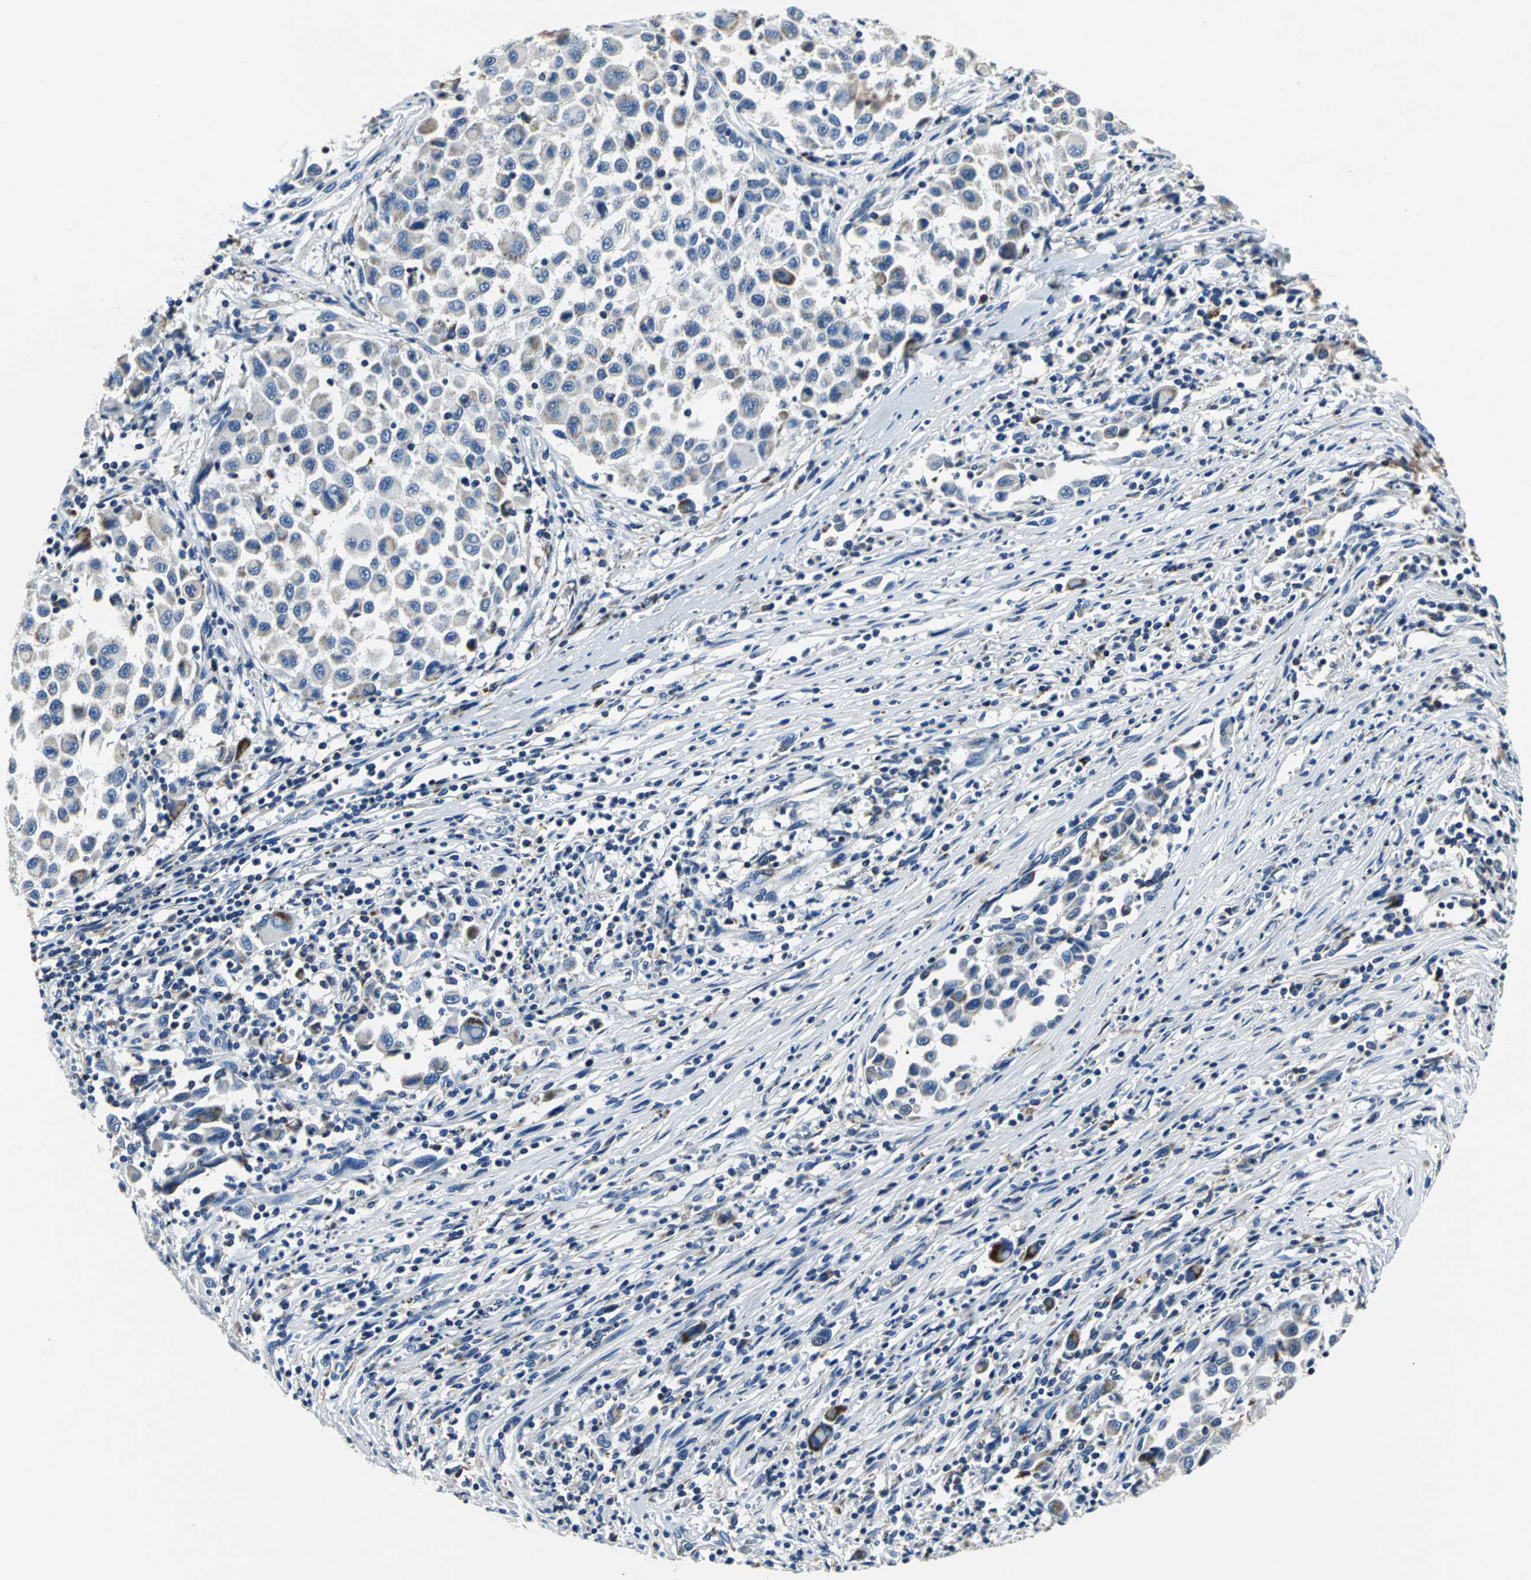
{"staining": {"intensity": "weak", "quantity": ">75%", "location": "cytoplasmic/membranous"}, "tissue": "melanoma", "cell_type": "Tumor cells", "image_type": "cancer", "snomed": [{"axis": "morphology", "description": "Malignant melanoma, Metastatic site"}, {"axis": "topography", "description": "Lymph node"}], "caption": "Human melanoma stained with a brown dye reveals weak cytoplasmic/membranous positive staining in approximately >75% of tumor cells.", "gene": "IFI6", "patient": {"sex": "male", "age": 61}}